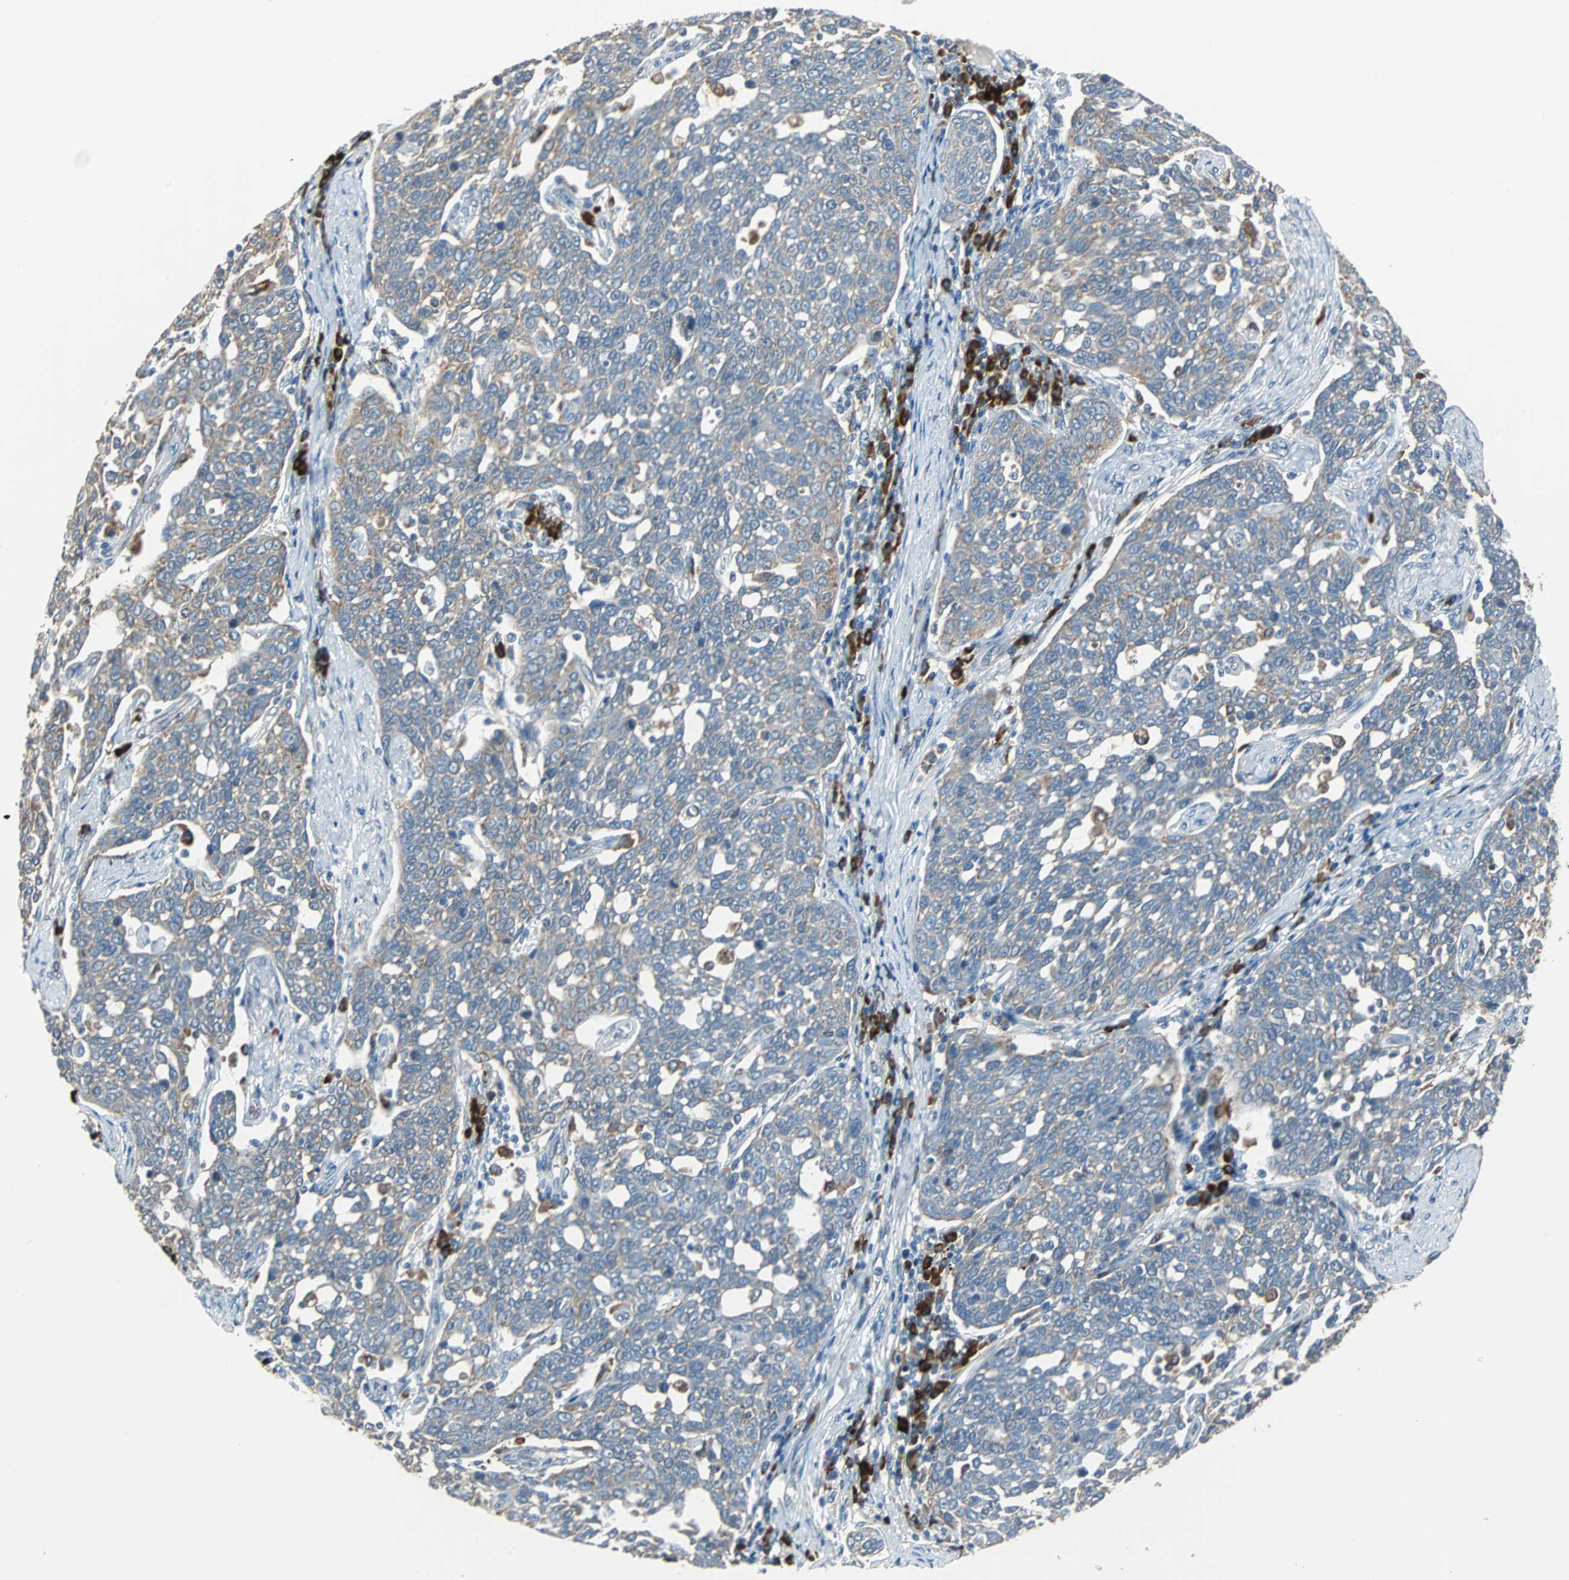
{"staining": {"intensity": "weak", "quantity": "<25%", "location": "cytoplasmic/membranous"}, "tissue": "cervical cancer", "cell_type": "Tumor cells", "image_type": "cancer", "snomed": [{"axis": "morphology", "description": "Squamous cell carcinoma, NOS"}, {"axis": "topography", "description": "Cervix"}], "caption": "A high-resolution image shows IHC staining of cervical squamous cell carcinoma, which reveals no significant expression in tumor cells.", "gene": "PDIA4", "patient": {"sex": "female", "age": 34}}